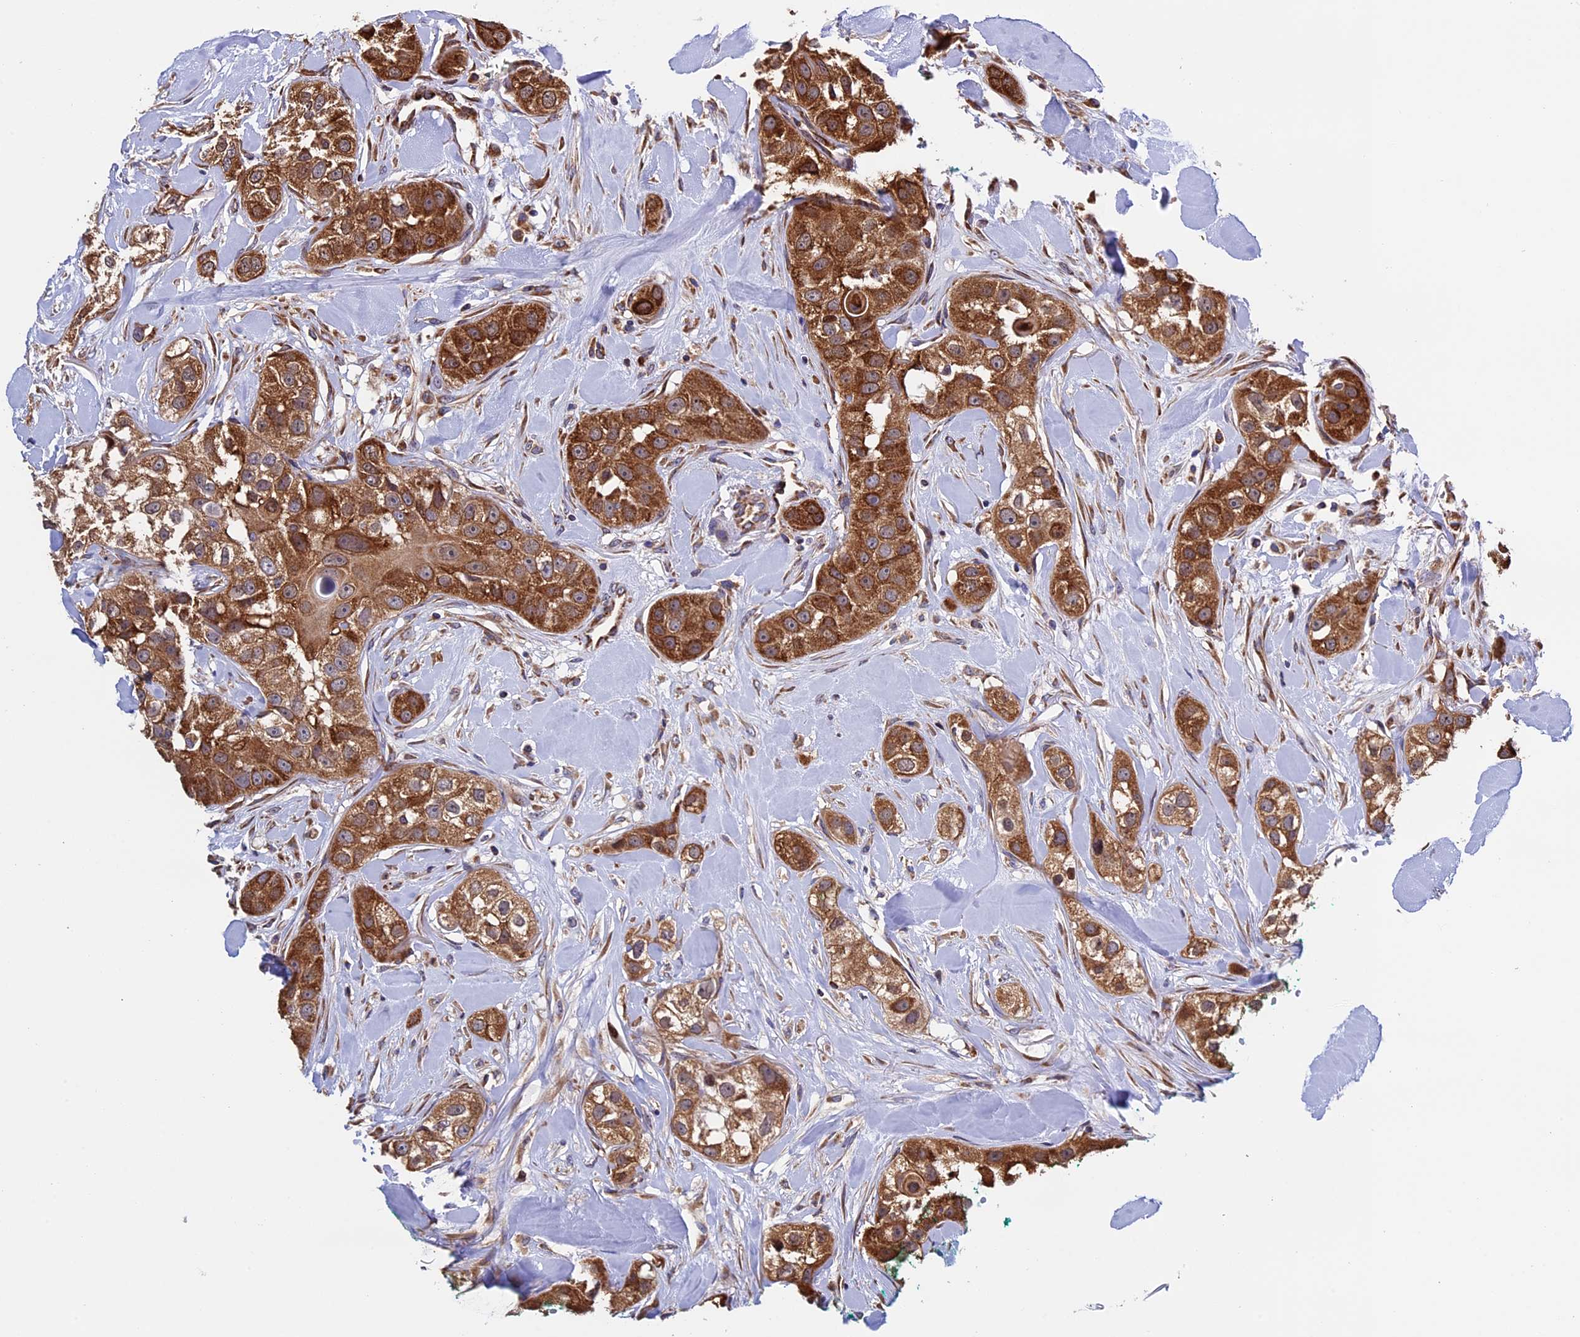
{"staining": {"intensity": "strong", "quantity": ">75%", "location": "cytoplasmic/membranous"}, "tissue": "head and neck cancer", "cell_type": "Tumor cells", "image_type": "cancer", "snomed": [{"axis": "morphology", "description": "Normal tissue, NOS"}, {"axis": "morphology", "description": "Squamous cell carcinoma, NOS"}, {"axis": "topography", "description": "Skeletal muscle"}, {"axis": "topography", "description": "Head-Neck"}], "caption": "Tumor cells show high levels of strong cytoplasmic/membranous positivity in about >75% of cells in human squamous cell carcinoma (head and neck).", "gene": "SLC9A5", "patient": {"sex": "male", "age": 51}}